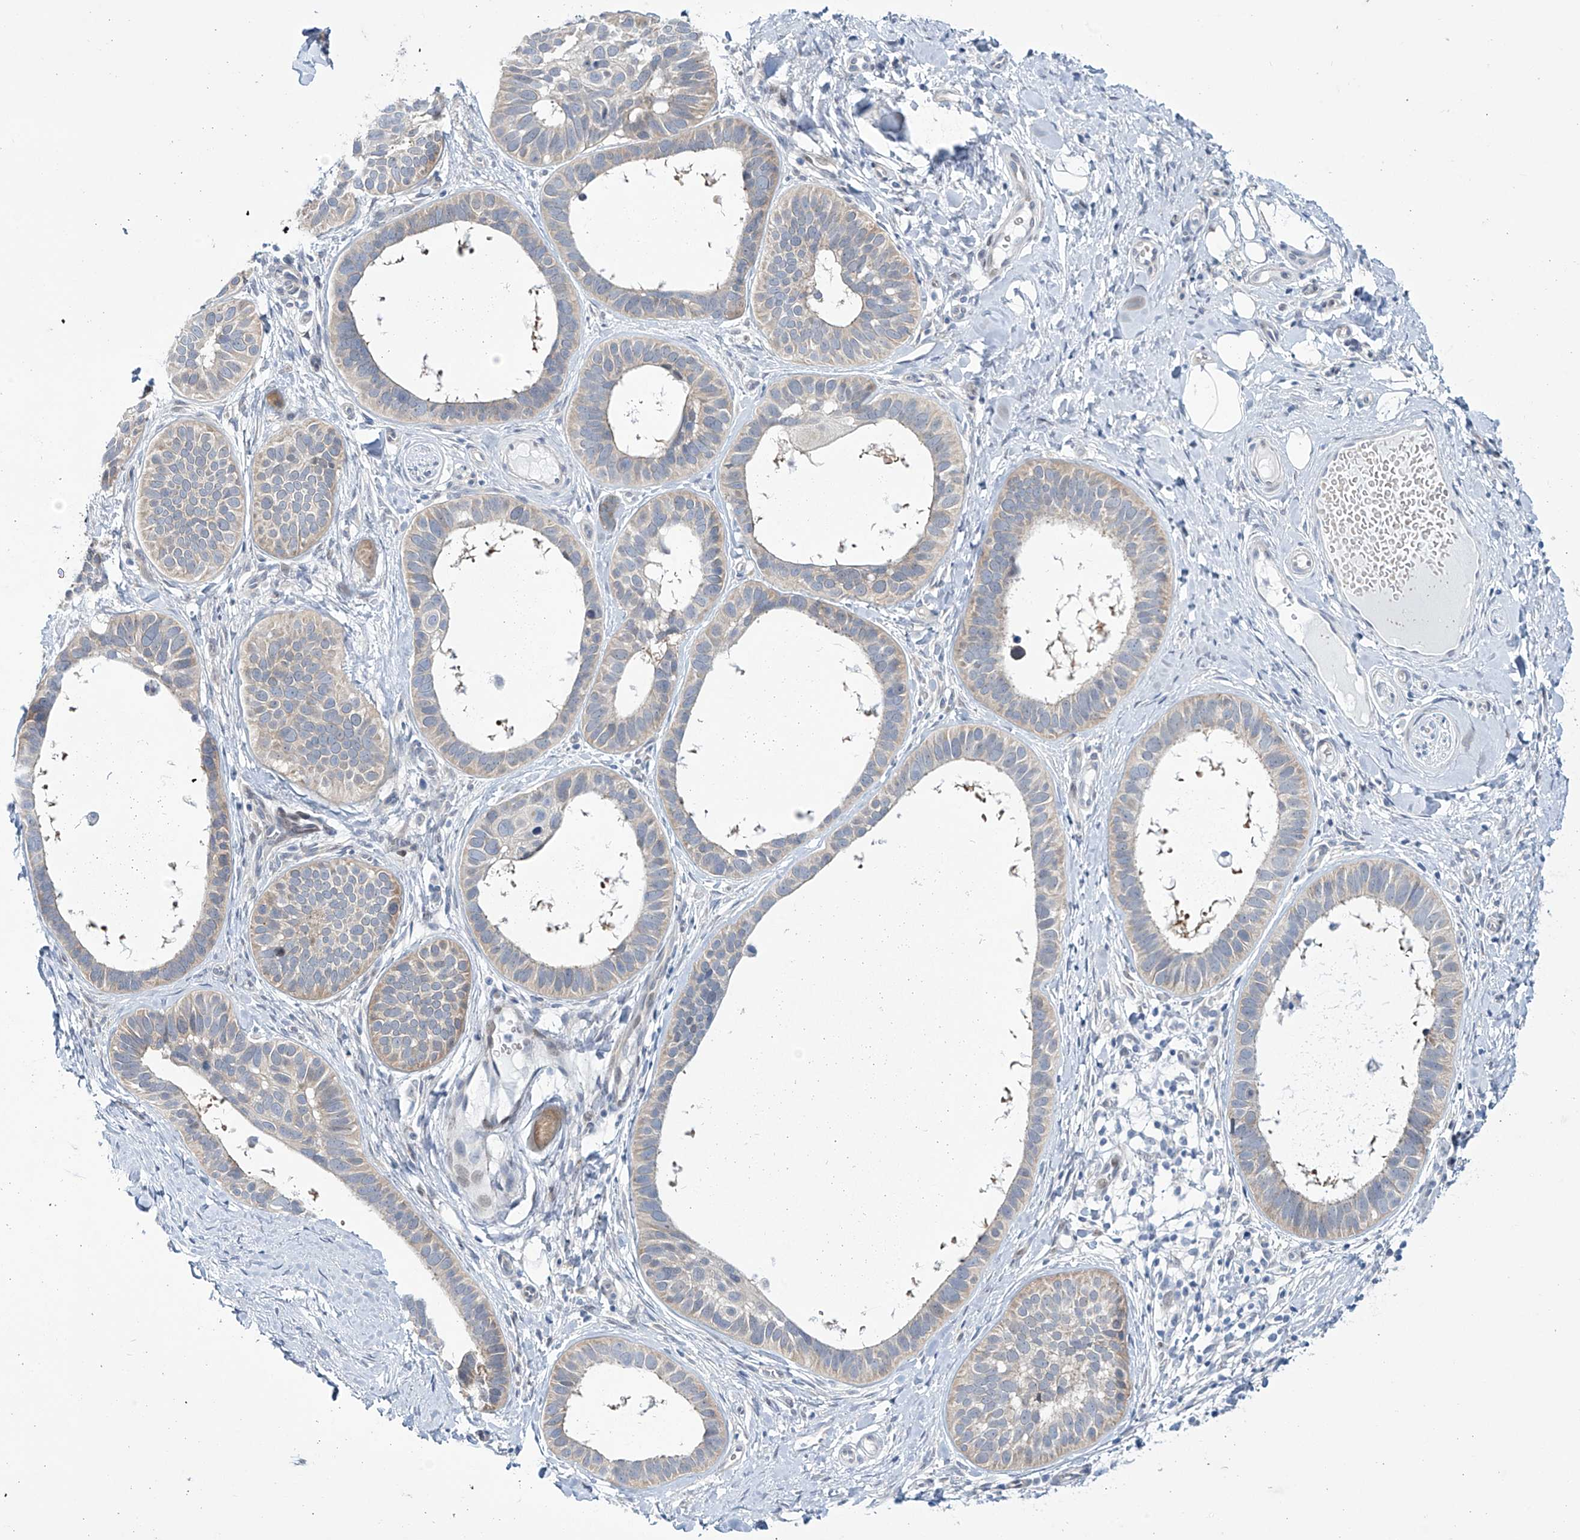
{"staining": {"intensity": "weak", "quantity": "25%-75%", "location": "cytoplasmic/membranous"}, "tissue": "skin cancer", "cell_type": "Tumor cells", "image_type": "cancer", "snomed": [{"axis": "morphology", "description": "Basal cell carcinoma"}, {"axis": "topography", "description": "Skin"}], "caption": "The immunohistochemical stain highlights weak cytoplasmic/membranous expression in tumor cells of skin cancer tissue.", "gene": "TRIM60", "patient": {"sex": "male", "age": 62}}